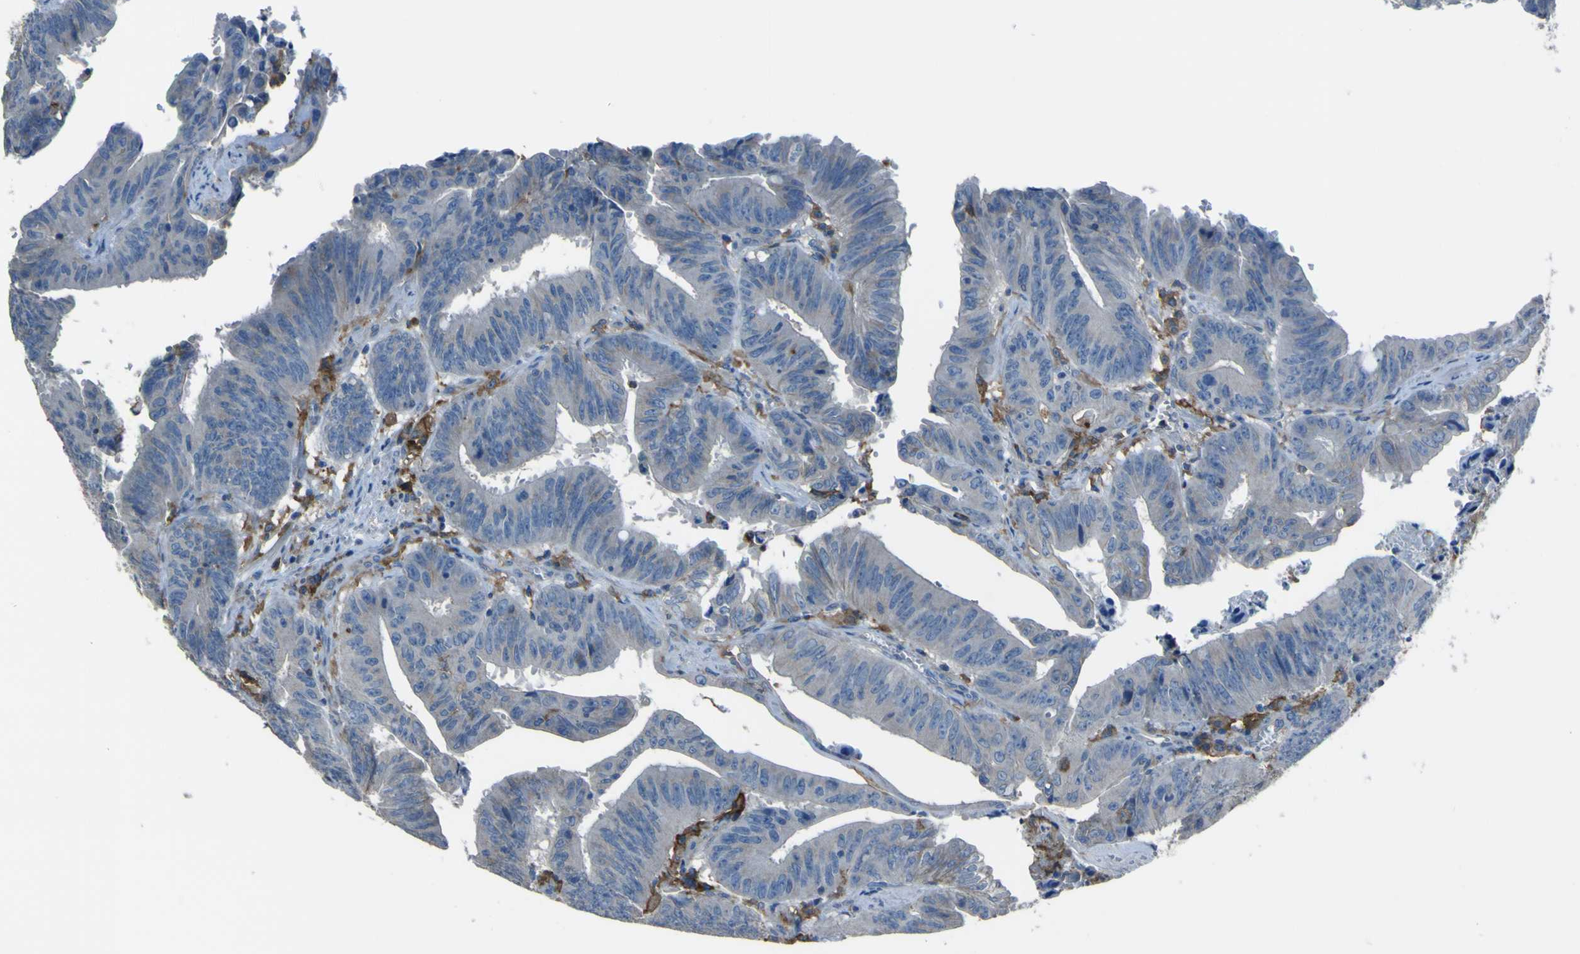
{"staining": {"intensity": "negative", "quantity": "none", "location": "none"}, "tissue": "colorectal cancer", "cell_type": "Tumor cells", "image_type": "cancer", "snomed": [{"axis": "morphology", "description": "Adenocarcinoma, NOS"}, {"axis": "topography", "description": "Colon"}], "caption": "Immunohistochemistry (IHC) image of human adenocarcinoma (colorectal) stained for a protein (brown), which exhibits no positivity in tumor cells.", "gene": "LAIR1", "patient": {"sex": "male", "age": 45}}